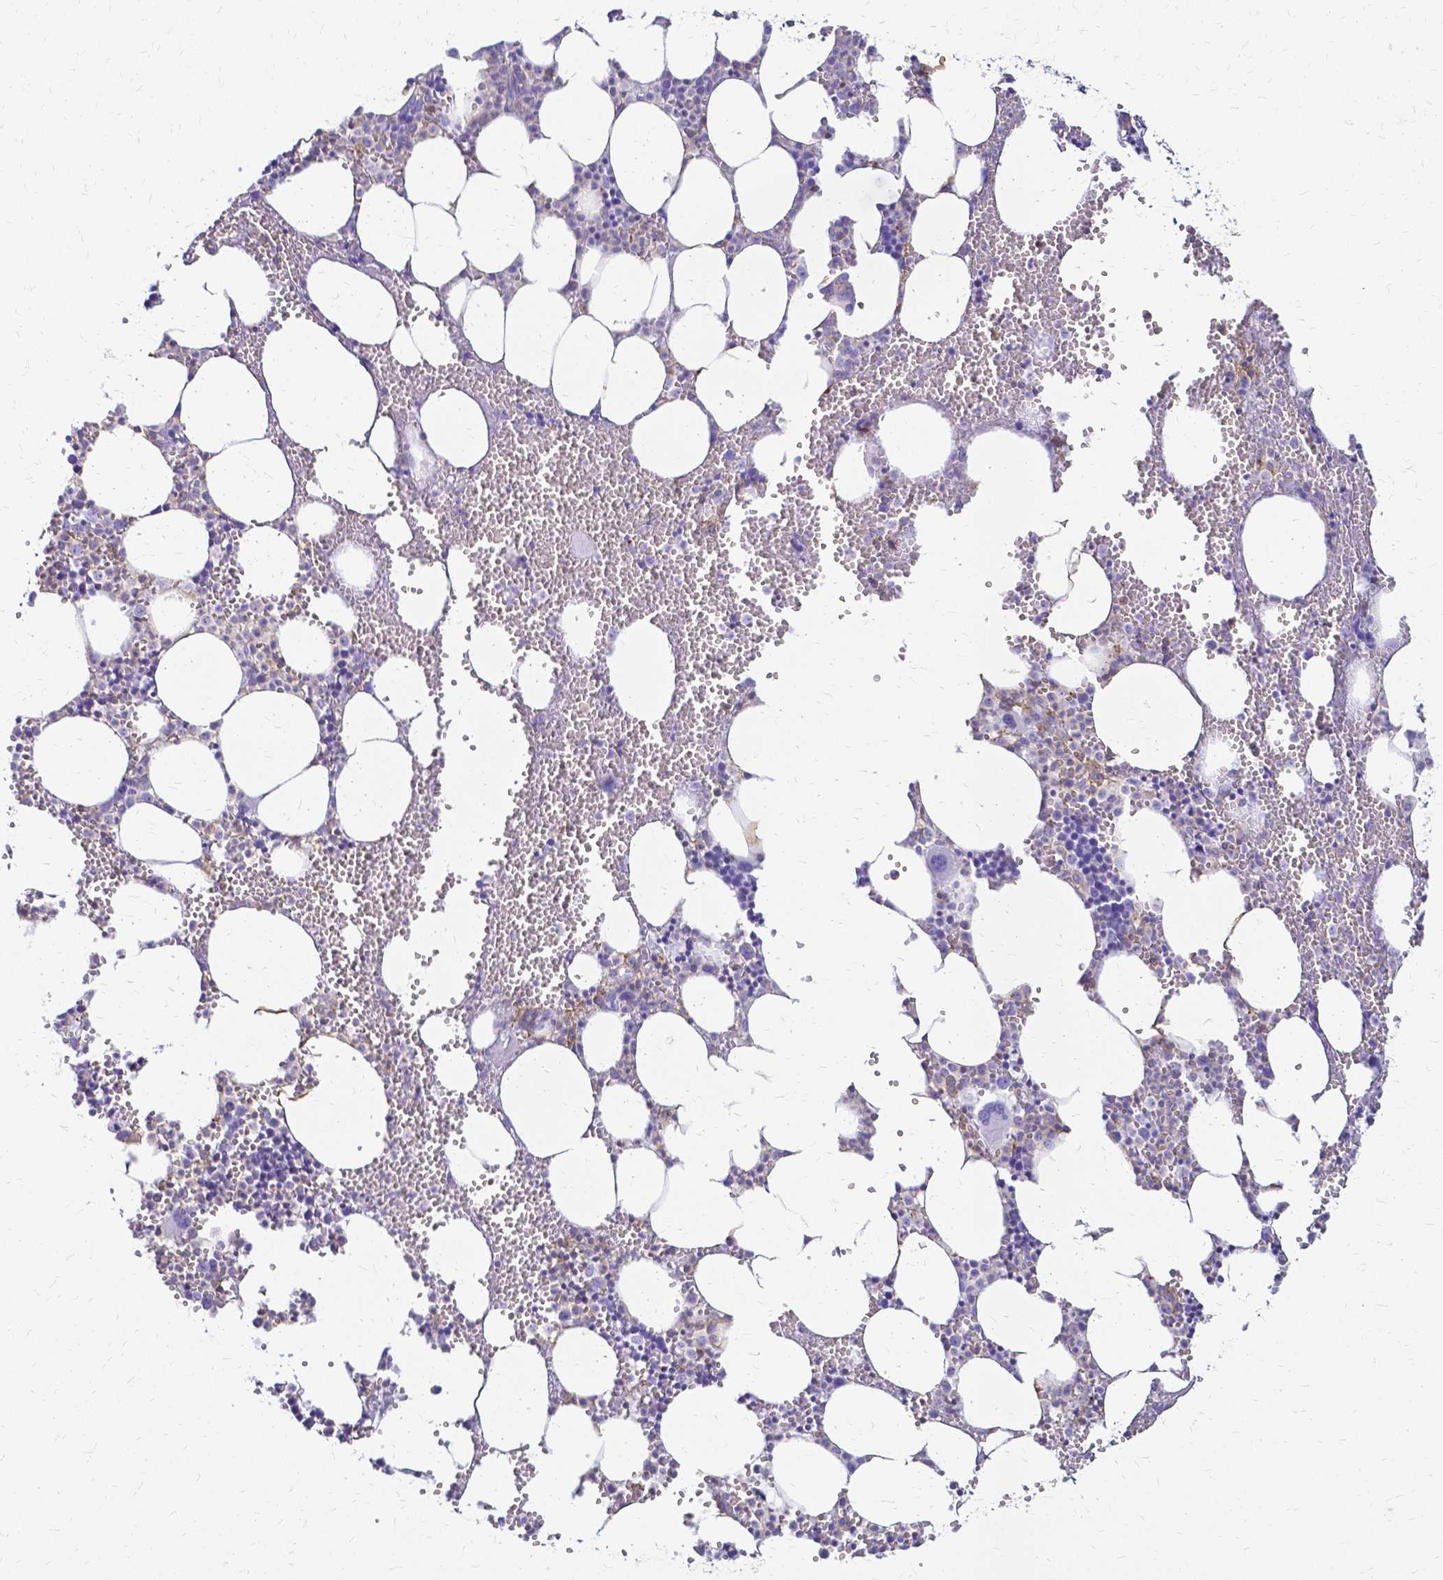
{"staining": {"intensity": "negative", "quantity": "none", "location": "none"}, "tissue": "bone marrow", "cell_type": "Hematopoietic cells", "image_type": "normal", "snomed": [{"axis": "morphology", "description": "Normal tissue, NOS"}, {"axis": "topography", "description": "Bone marrow"}], "caption": "Immunohistochemistry (IHC) photomicrograph of benign bone marrow stained for a protein (brown), which reveals no expression in hematopoietic cells. (DAB immunohistochemistry with hematoxylin counter stain).", "gene": "HSPA12A", "patient": {"sex": "male", "age": 89}}